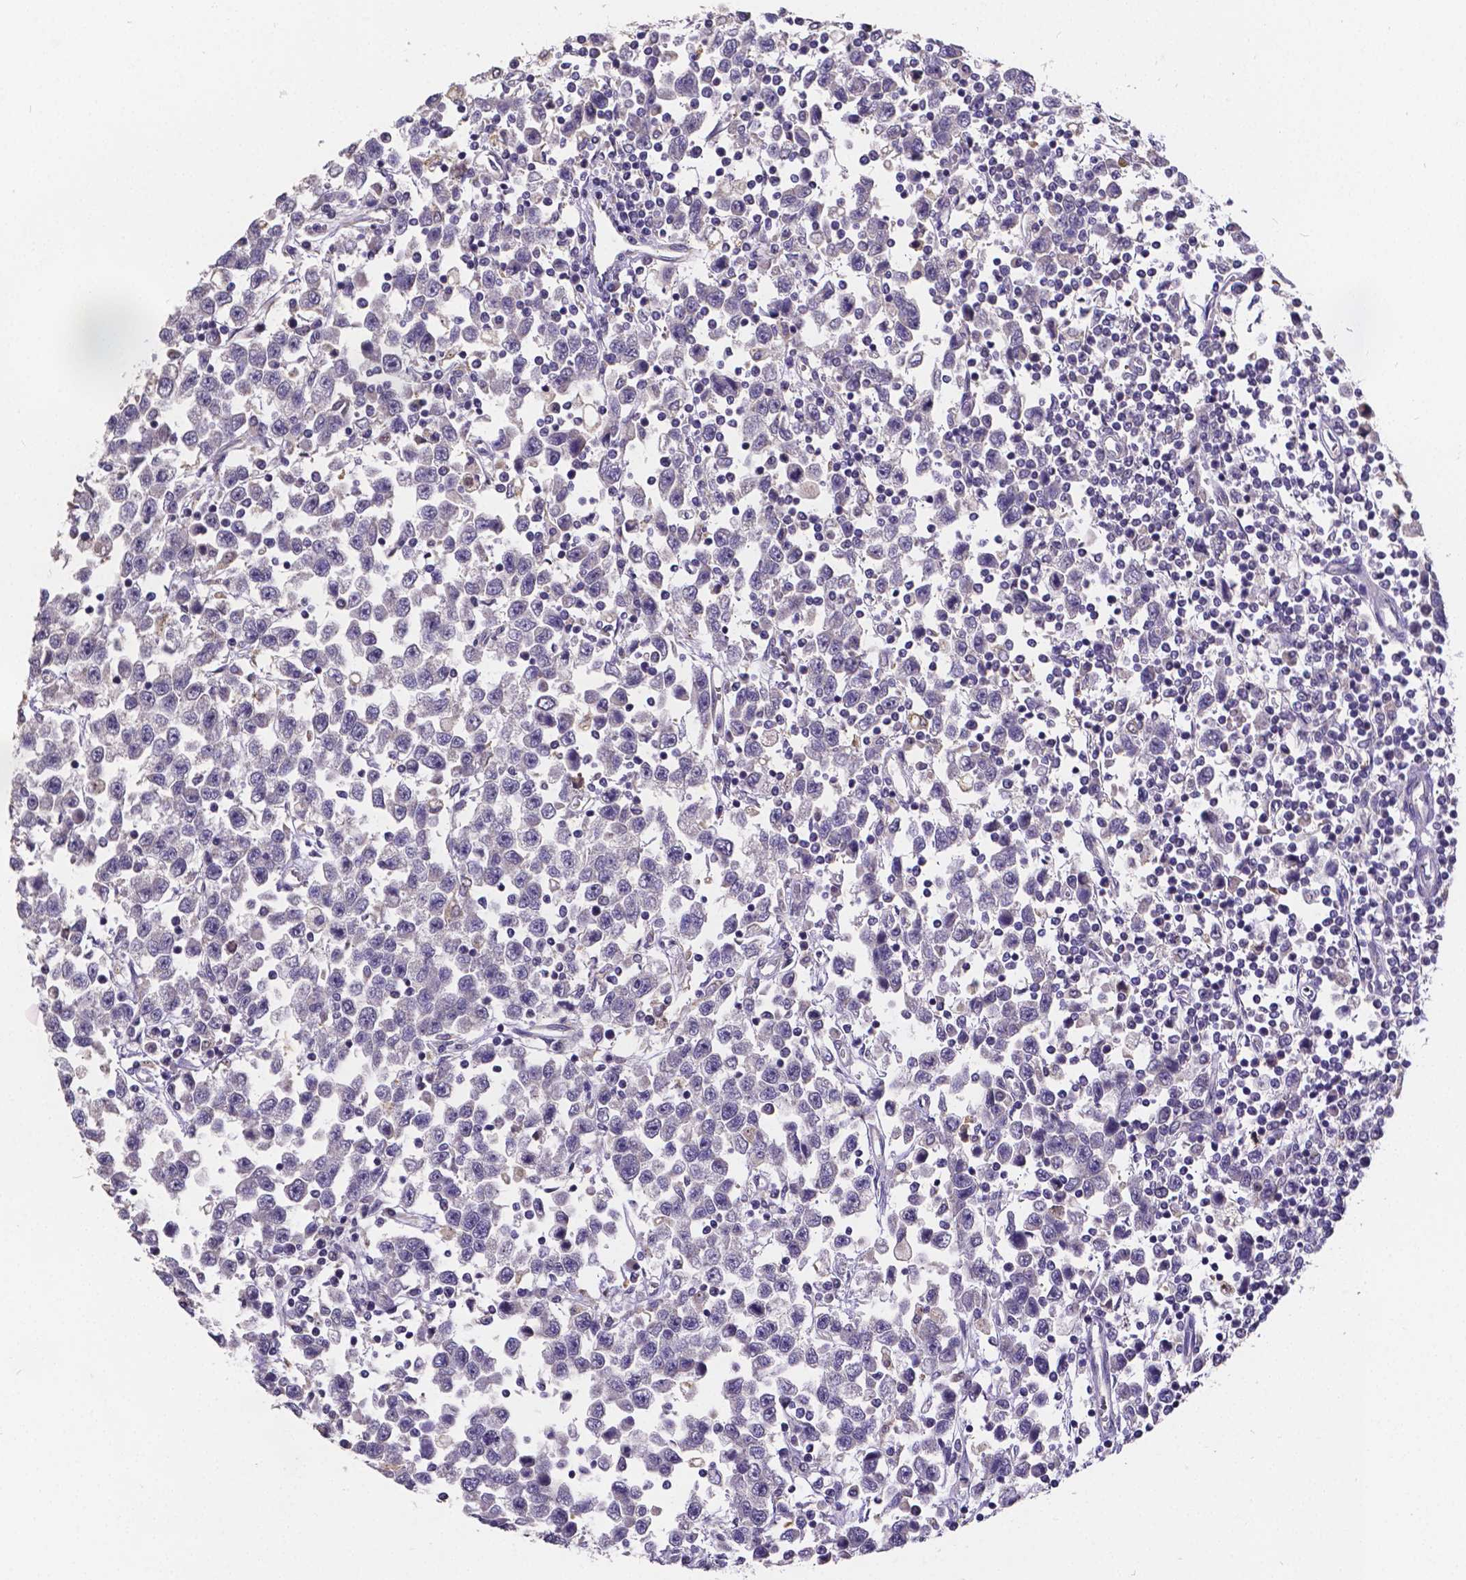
{"staining": {"intensity": "negative", "quantity": "none", "location": "none"}, "tissue": "testis cancer", "cell_type": "Tumor cells", "image_type": "cancer", "snomed": [{"axis": "morphology", "description": "Seminoma, NOS"}, {"axis": "topography", "description": "Testis"}], "caption": "Immunohistochemistry (IHC) photomicrograph of neoplastic tissue: testis seminoma stained with DAB (3,3'-diaminobenzidine) reveals no significant protein expression in tumor cells.", "gene": "CTNNA2", "patient": {"sex": "male", "age": 34}}